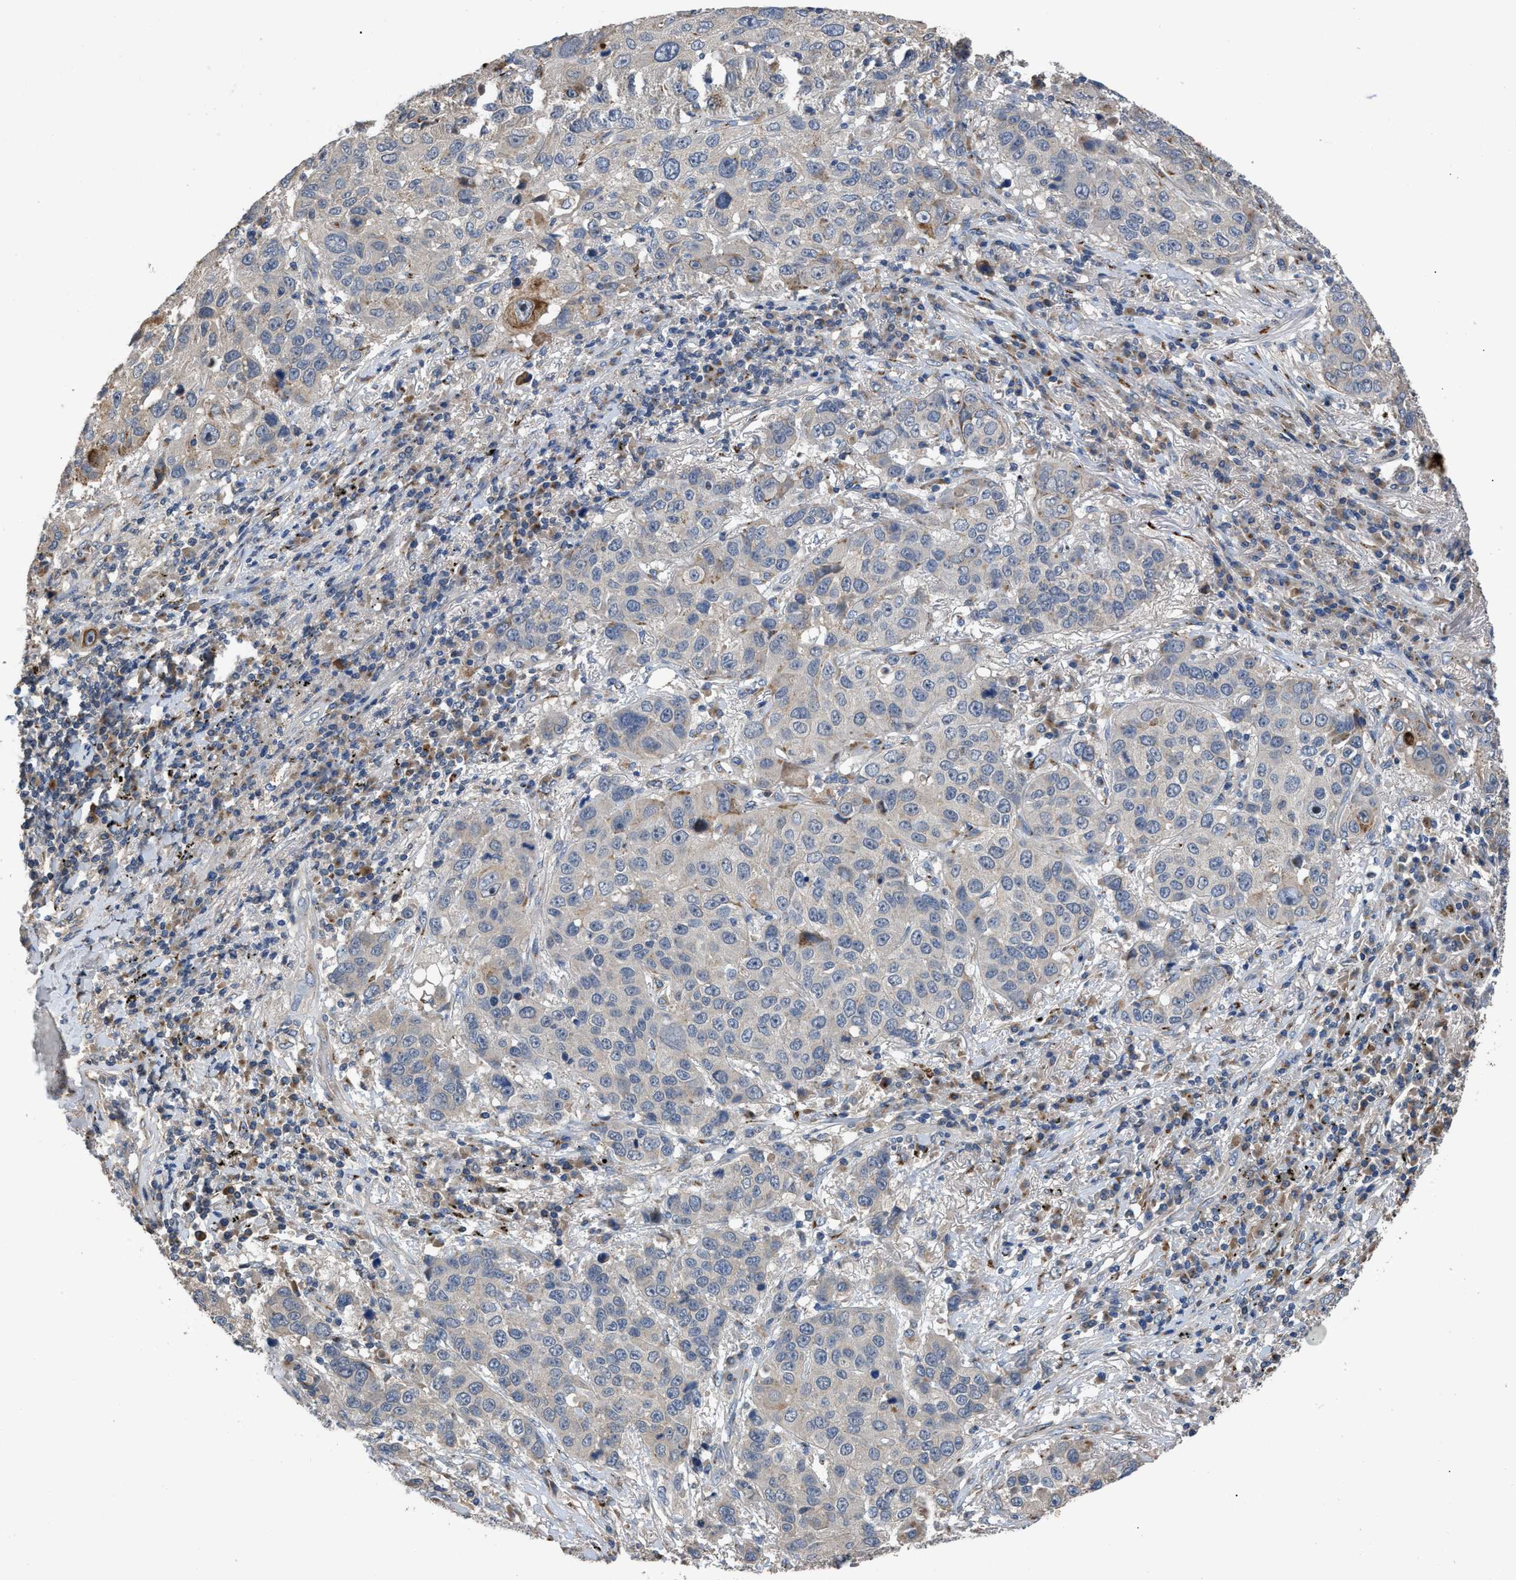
{"staining": {"intensity": "negative", "quantity": "none", "location": "none"}, "tissue": "lung cancer", "cell_type": "Tumor cells", "image_type": "cancer", "snomed": [{"axis": "morphology", "description": "Squamous cell carcinoma, NOS"}, {"axis": "topography", "description": "Lung"}], "caption": "Tumor cells are negative for brown protein staining in lung cancer (squamous cell carcinoma). (Brightfield microscopy of DAB immunohistochemistry (IHC) at high magnification).", "gene": "SIK2", "patient": {"sex": "male", "age": 57}}